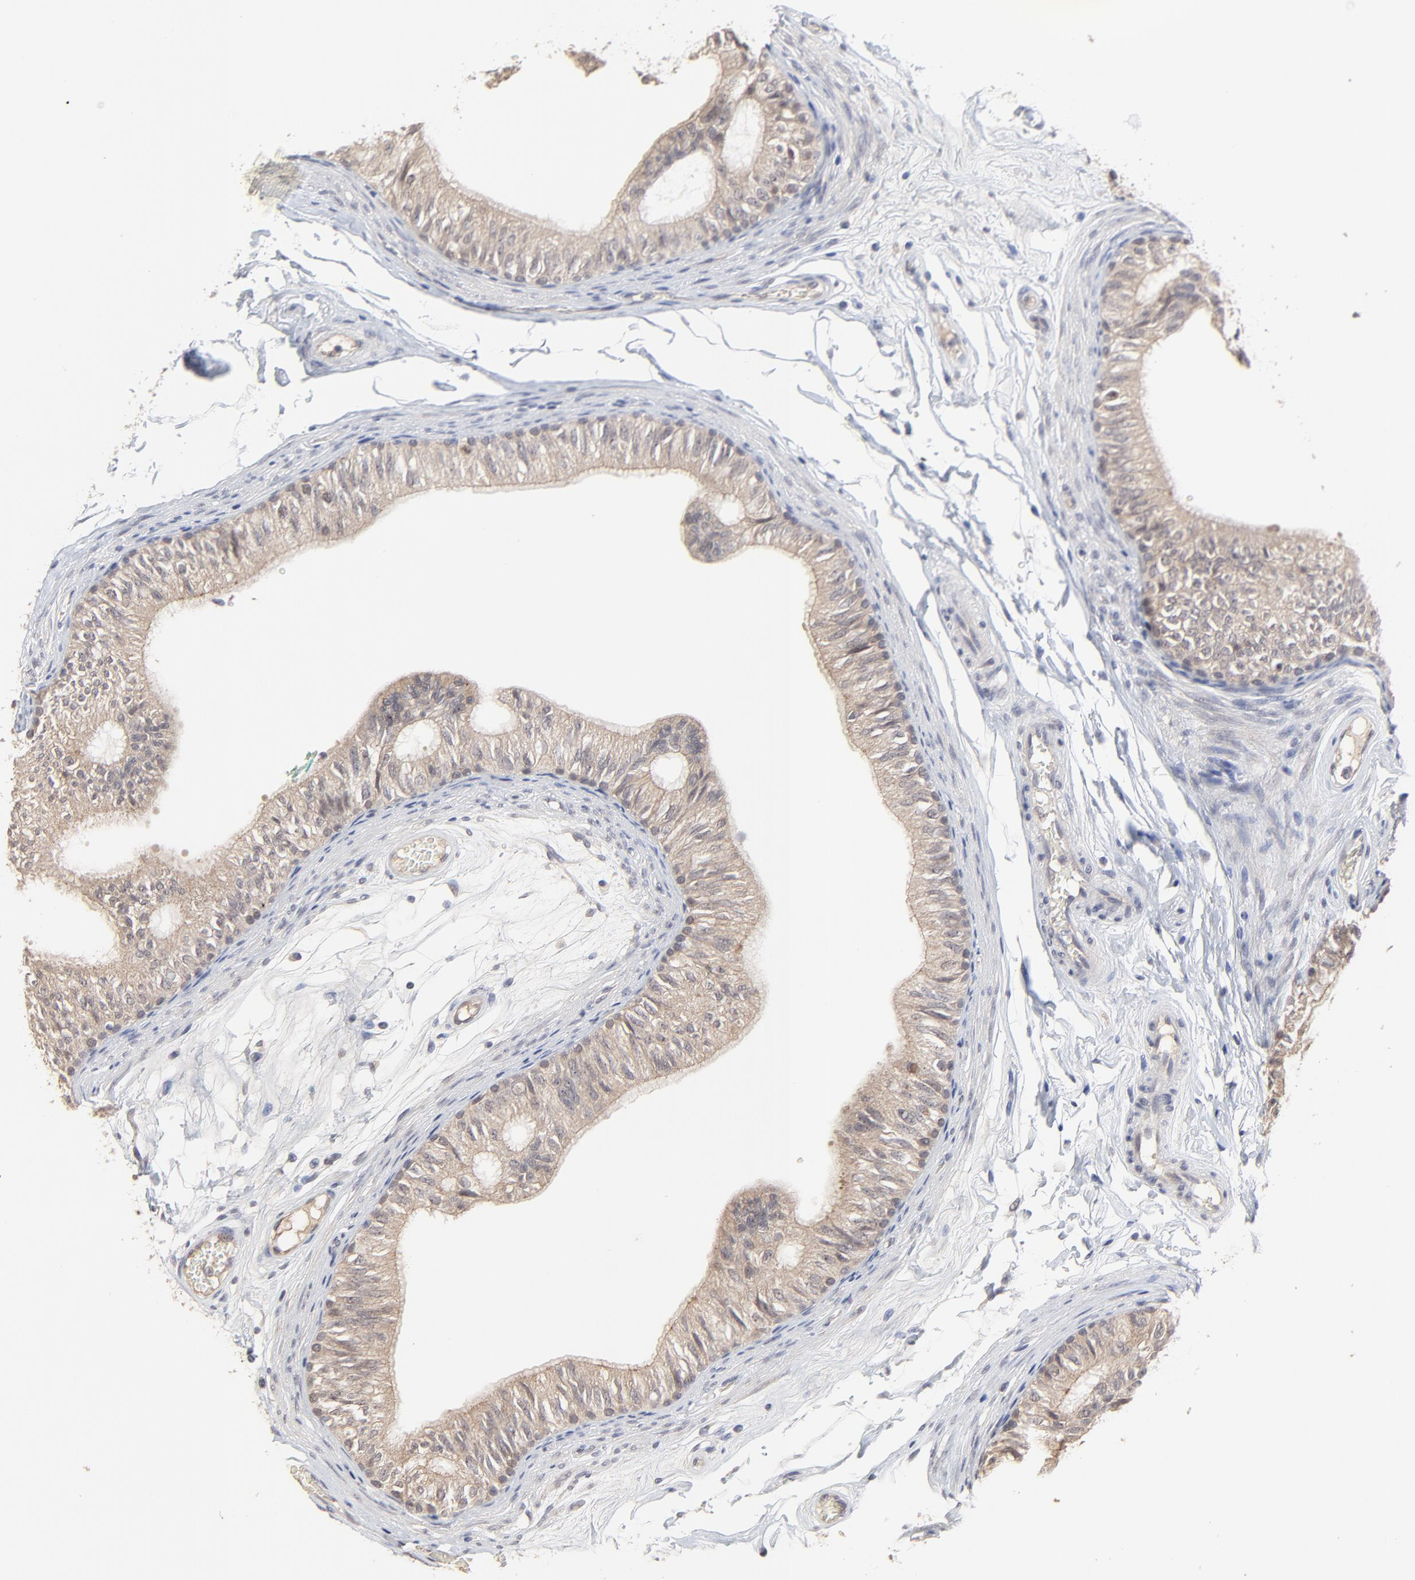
{"staining": {"intensity": "weak", "quantity": ">75%", "location": "cytoplasmic/membranous"}, "tissue": "epididymis", "cell_type": "Glandular cells", "image_type": "normal", "snomed": [{"axis": "morphology", "description": "Normal tissue, NOS"}, {"axis": "topography", "description": "Testis"}, {"axis": "topography", "description": "Epididymis"}], "caption": "Epididymis stained with a brown dye demonstrates weak cytoplasmic/membranous positive expression in about >75% of glandular cells.", "gene": "FAM199X", "patient": {"sex": "male", "age": 36}}